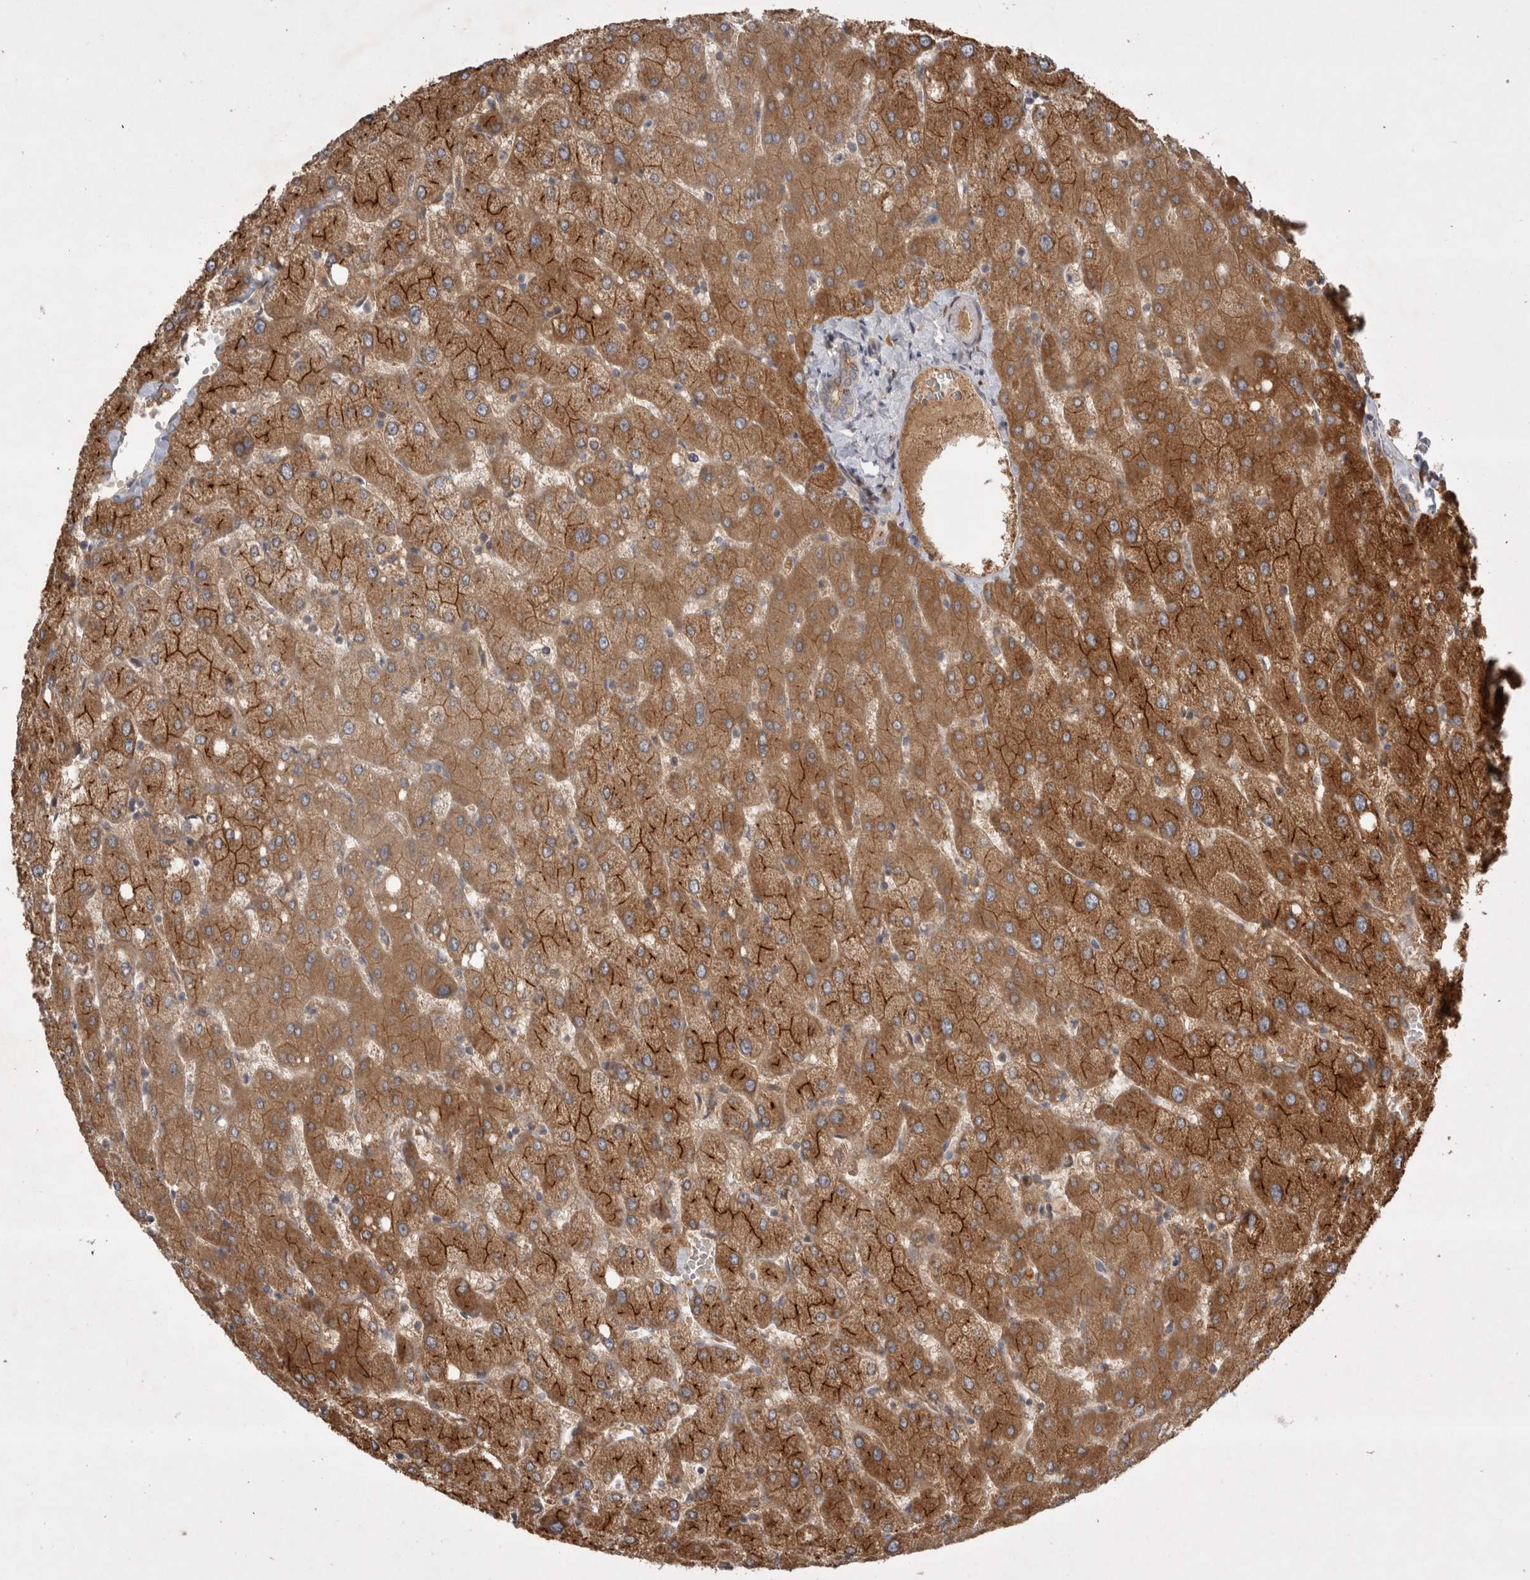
{"staining": {"intensity": "moderate", "quantity": "<25%", "location": "cytoplasmic/membranous"}, "tissue": "liver", "cell_type": "Cholangiocytes", "image_type": "normal", "snomed": [{"axis": "morphology", "description": "Normal tissue, NOS"}, {"axis": "topography", "description": "Liver"}], "caption": "Moderate cytoplasmic/membranous staining is seen in approximately <25% of cholangiocytes in normal liver. The staining was performed using DAB to visualize the protein expression in brown, while the nuclei were stained in blue with hematoxylin (Magnification: 20x).", "gene": "PLEKHM1", "patient": {"sex": "female", "age": 54}}